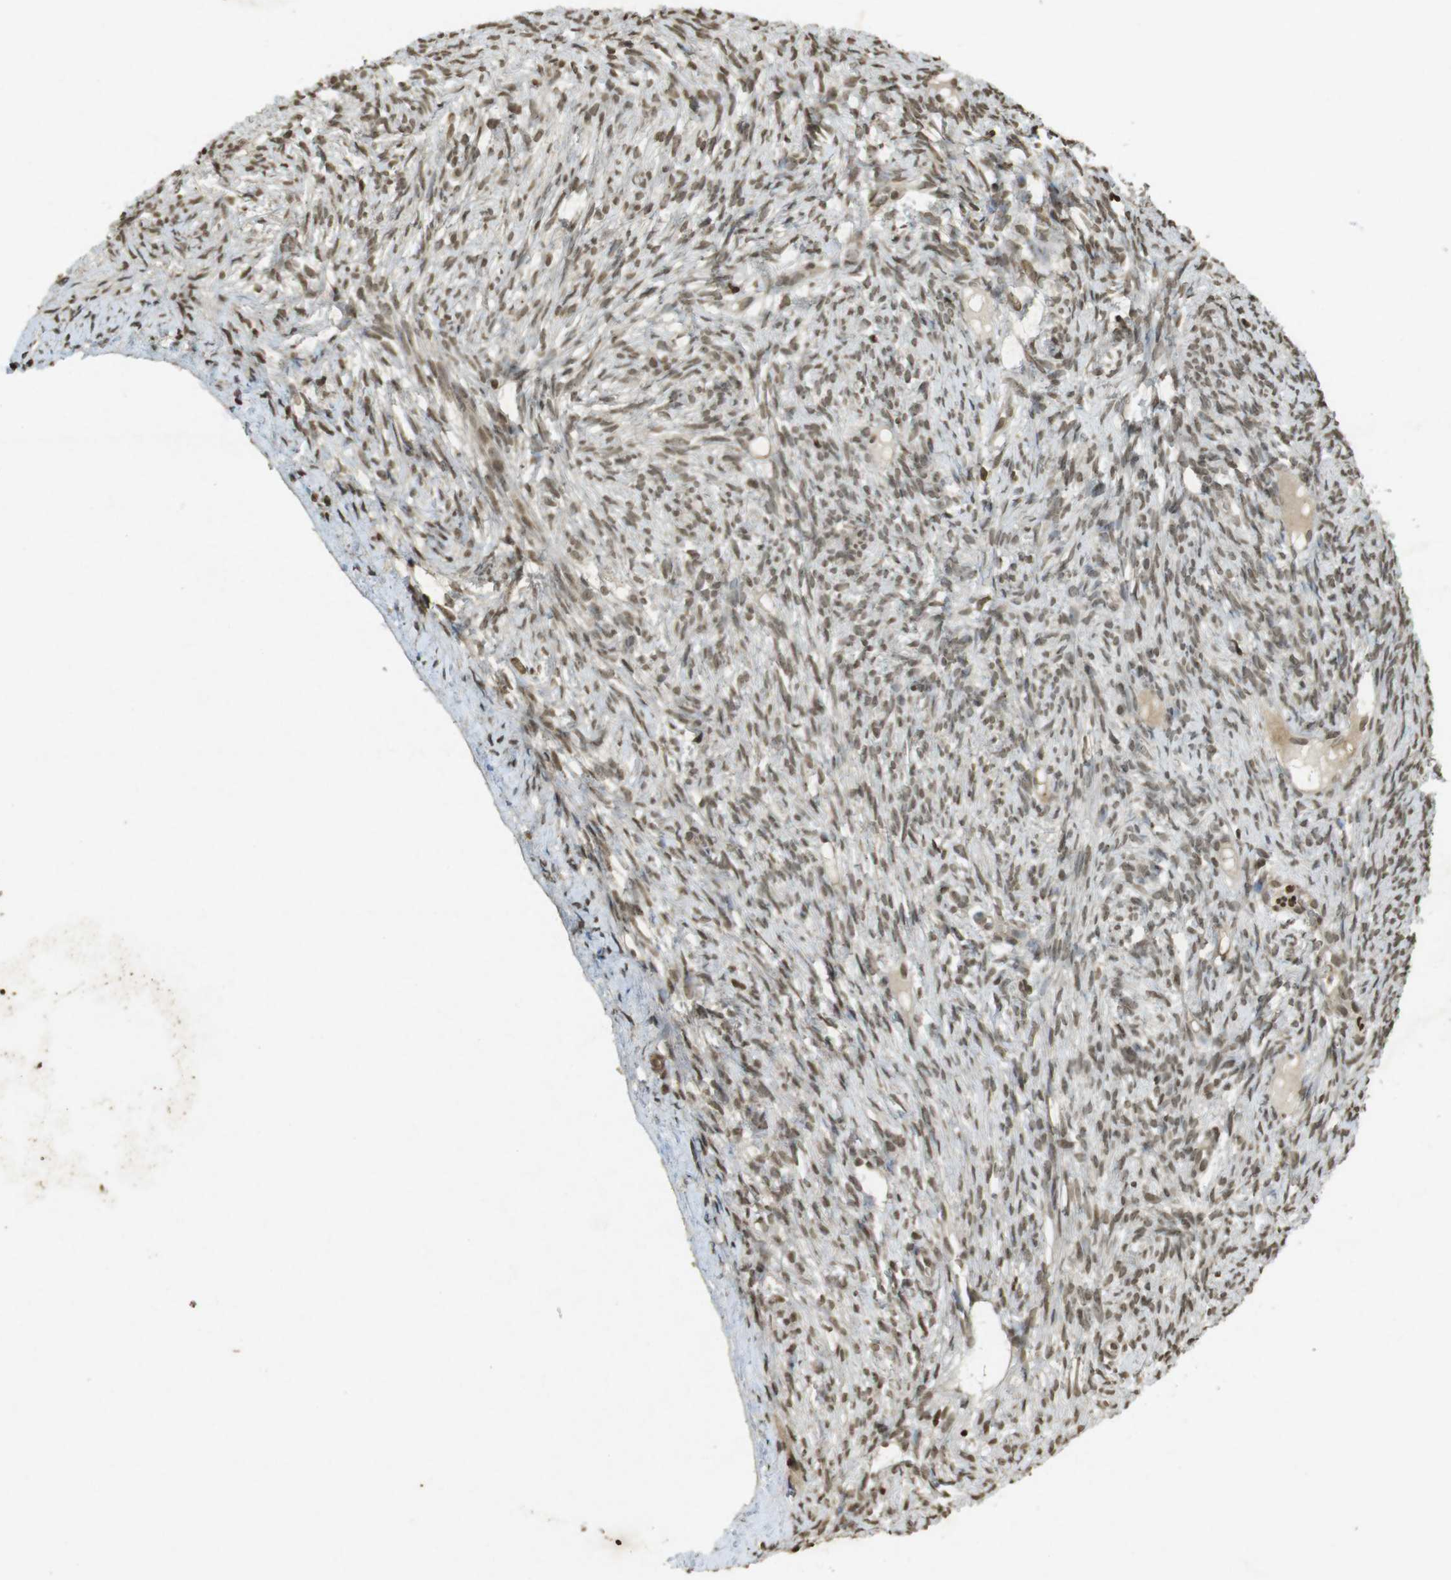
{"staining": {"intensity": "moderate", "quantity": ">75%", "location": "cytoplasmic/membranous,nuclear"}, "tissue": "ovary", "cell_type": "Follicle cells", "image_type": "normal", "snomed": [{"axis": "morphology", "description": "Normal tissue, NOS"}, {"axis": "topography", "description": "Ovary"}], "caption": "Follicle cells show moderate cytoplasmic/membranous,nuclear positivity in about >75% of cells in unremarkable ovary. (IHC, brightfield microscopy, high magnification).", "gene": "ORC4", "patient": {"sex": "female", "age": 33}}